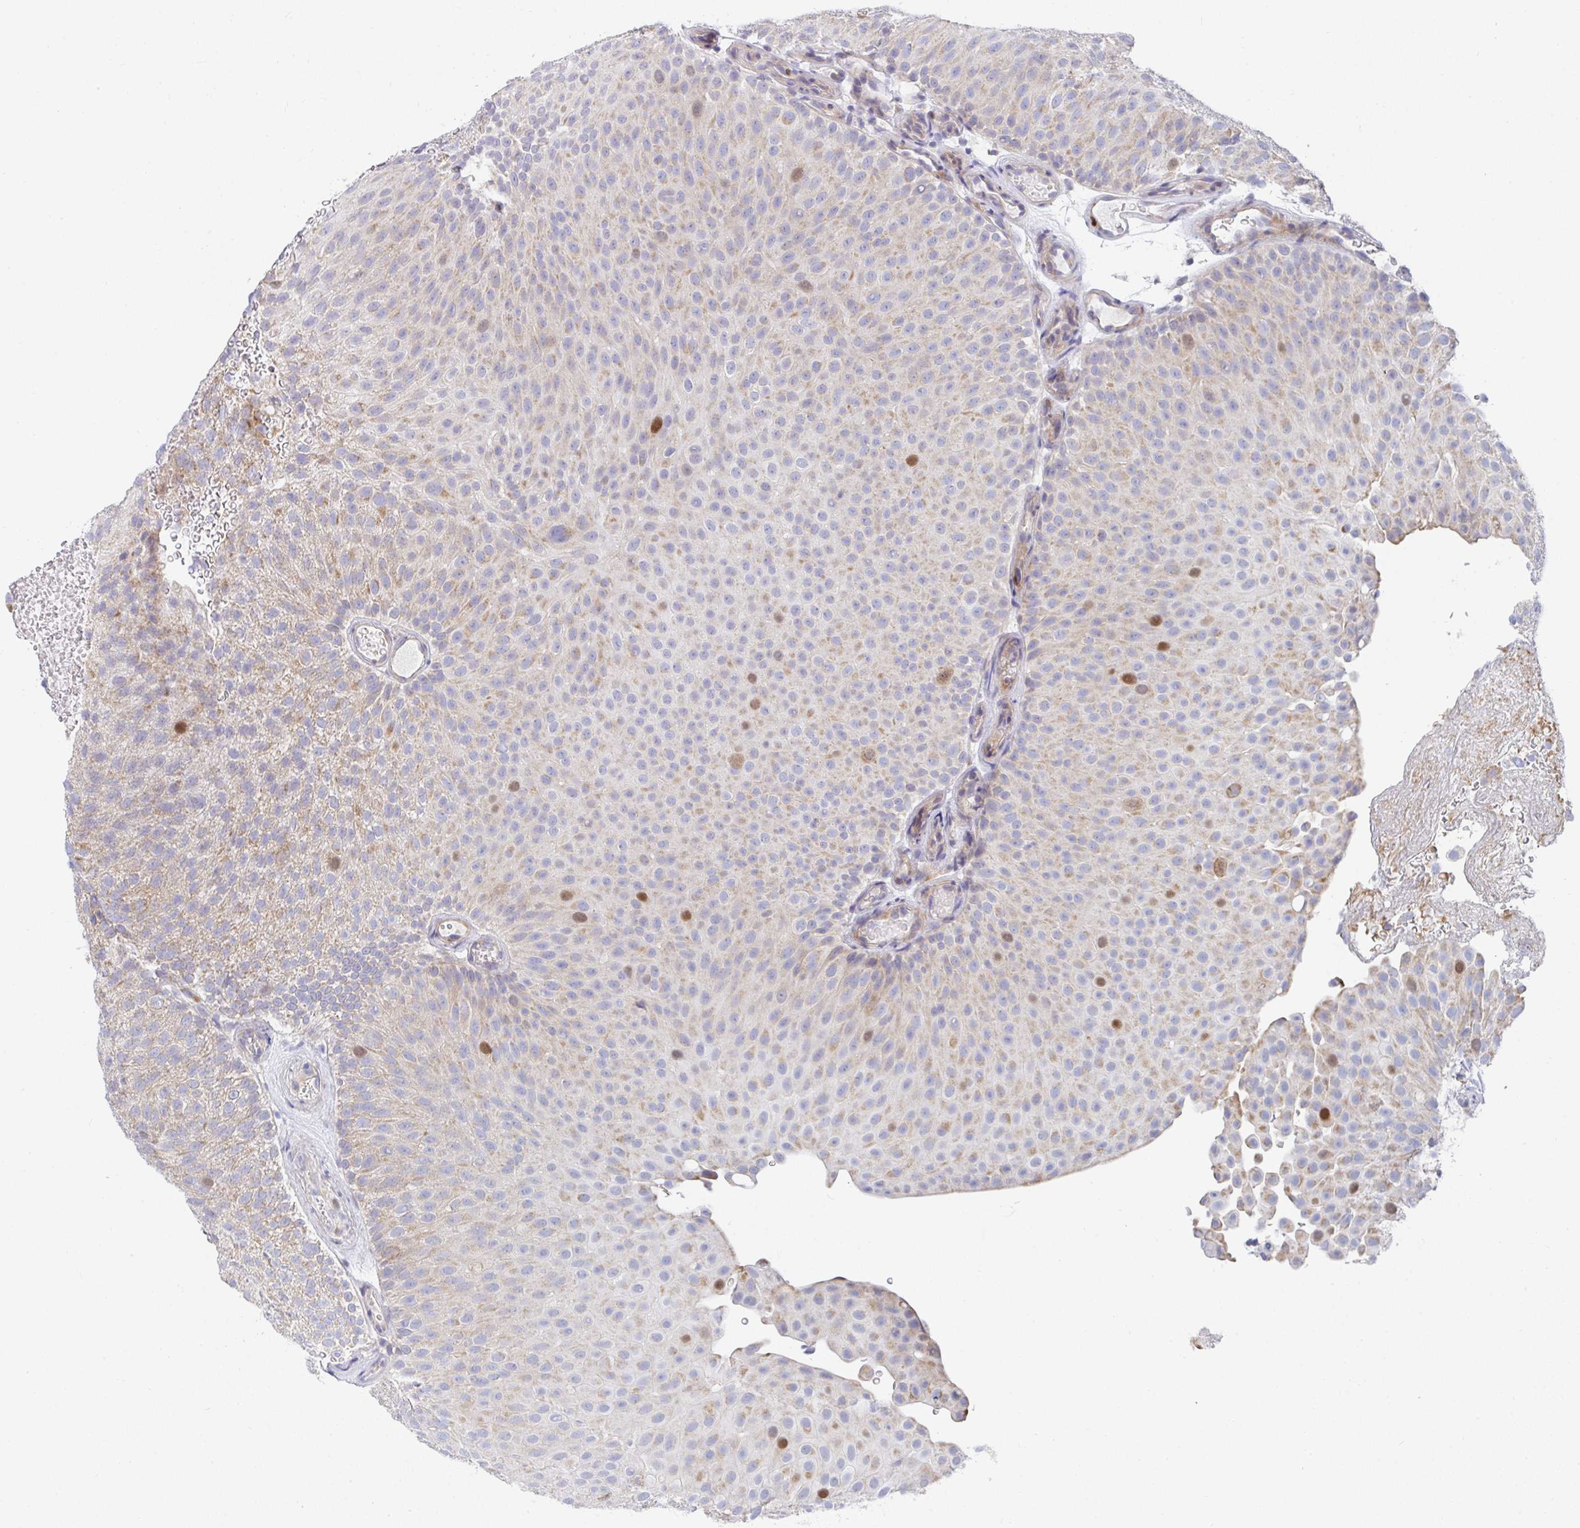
{"staining": {"intensity": "moderate", "quantity": "<25%", "location": "cytoplasmic/membranous,nuclear"}, "tissue": "urothelial cancer", "cell_type": "Tumor cells", "image_type": "cancer", "snomed": [{"axis": "morphology", "description": "Urothelial carcinoma, Low grade"}, {"axis": "topography", "description": "Urinary bladder"}], "caption": "An IHC histopathology image of neoplastic tissue is shown. Protein staining in brown shows moderate cytoplasmic/membranous and nuclear positivity in urothelial carcinoma (low-grade) within tumor cells.", "gene": "ATP5F1C", "patient": {"sex": "male", "age": 78}}